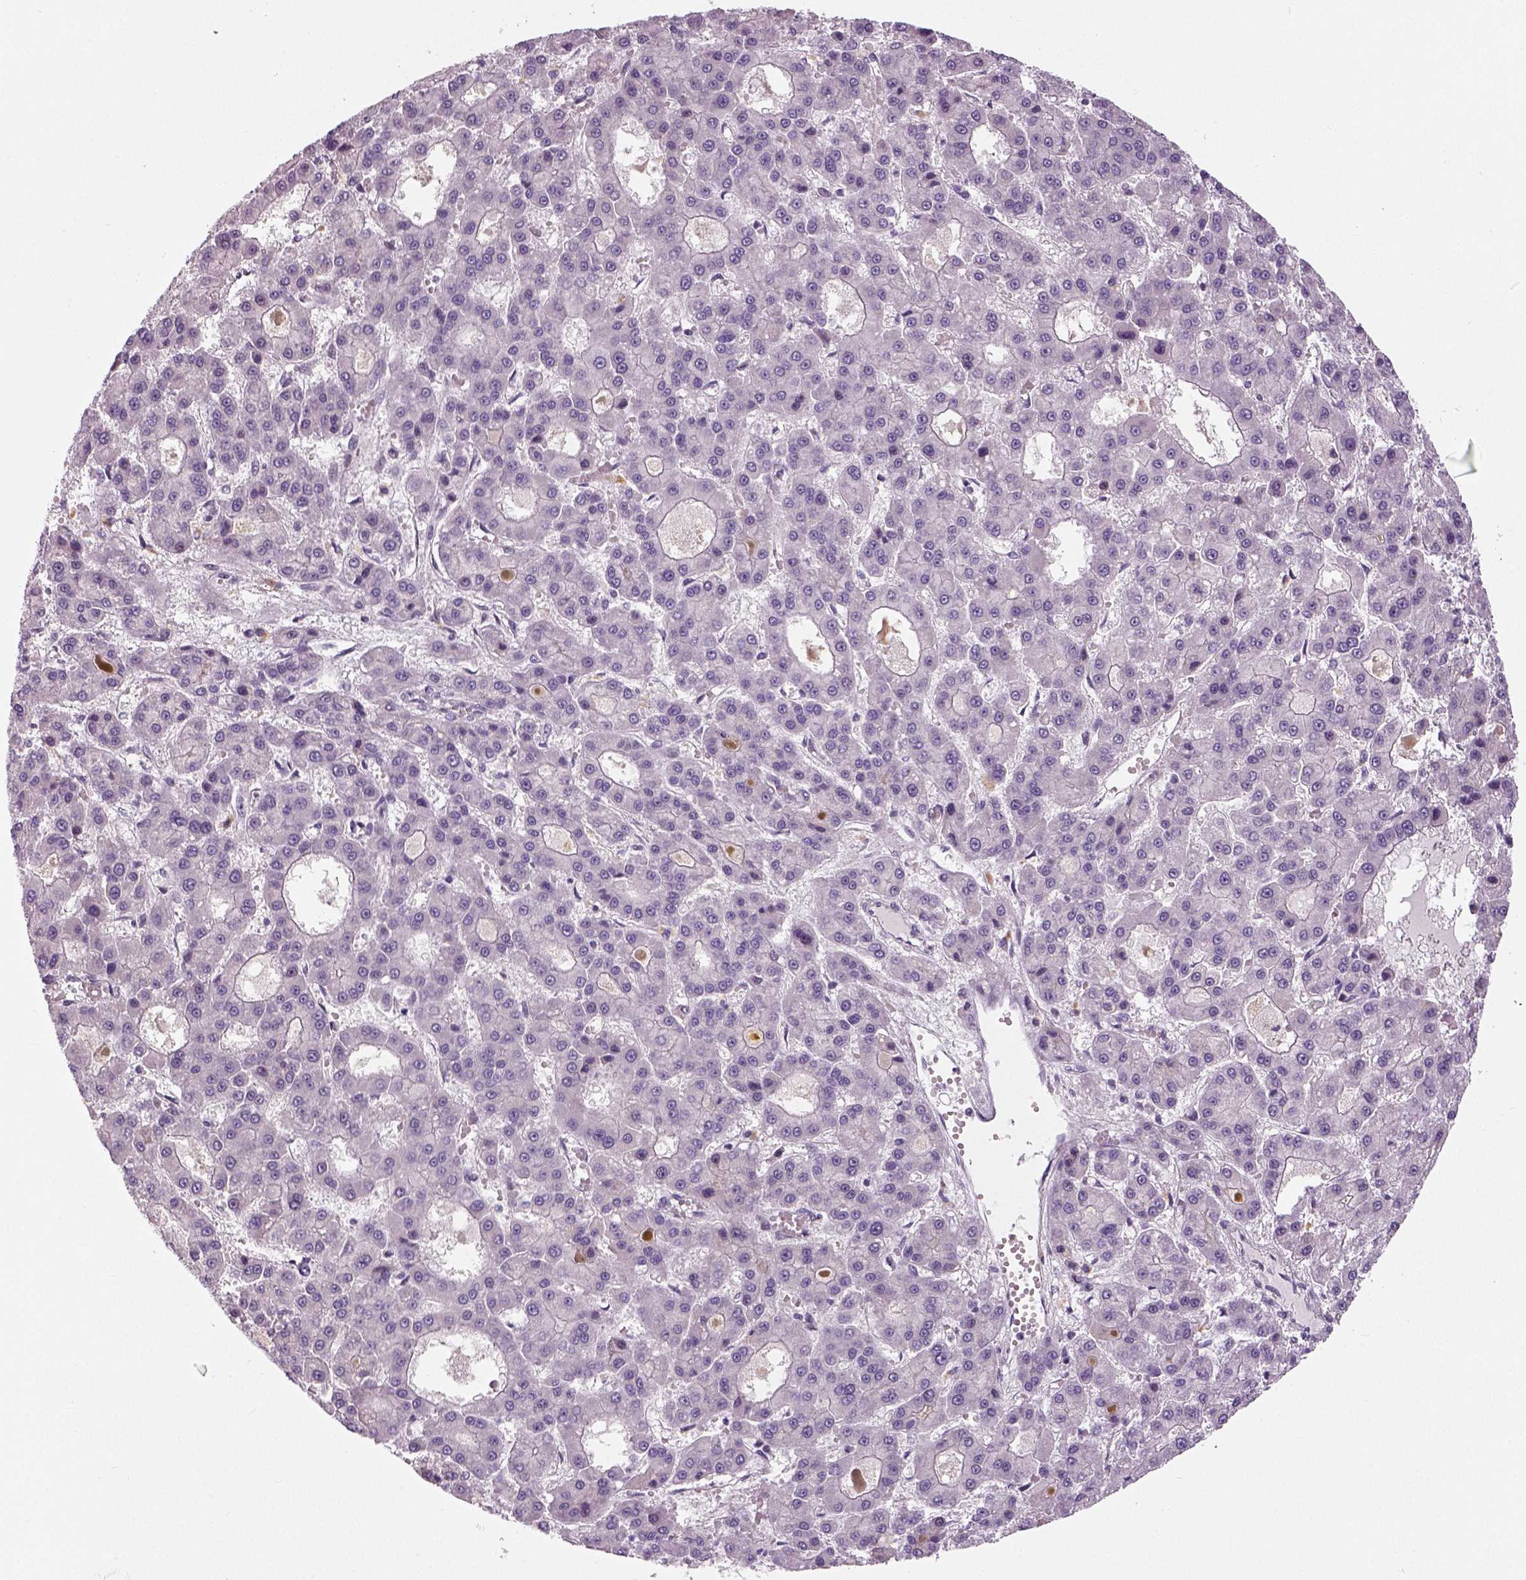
{"staining": {"intensity": "negative", "quantity": "none", "location": "none"}, "tissue": "liver cancer", "cell_type": "Tumor cells", "image_type": "cancer", "snomed": [{"axis": "morphology", "description": "Carcinoma, Hepatocellular, NOS"}, {"axis": "topography", "description": "Liver"}], "caption": "A photomicrograph of liver cancer stained for a protein shows no brown staining in tumor cells.", "gene": "NECAB1", "patient": {"sex": "male", "age": 70}}